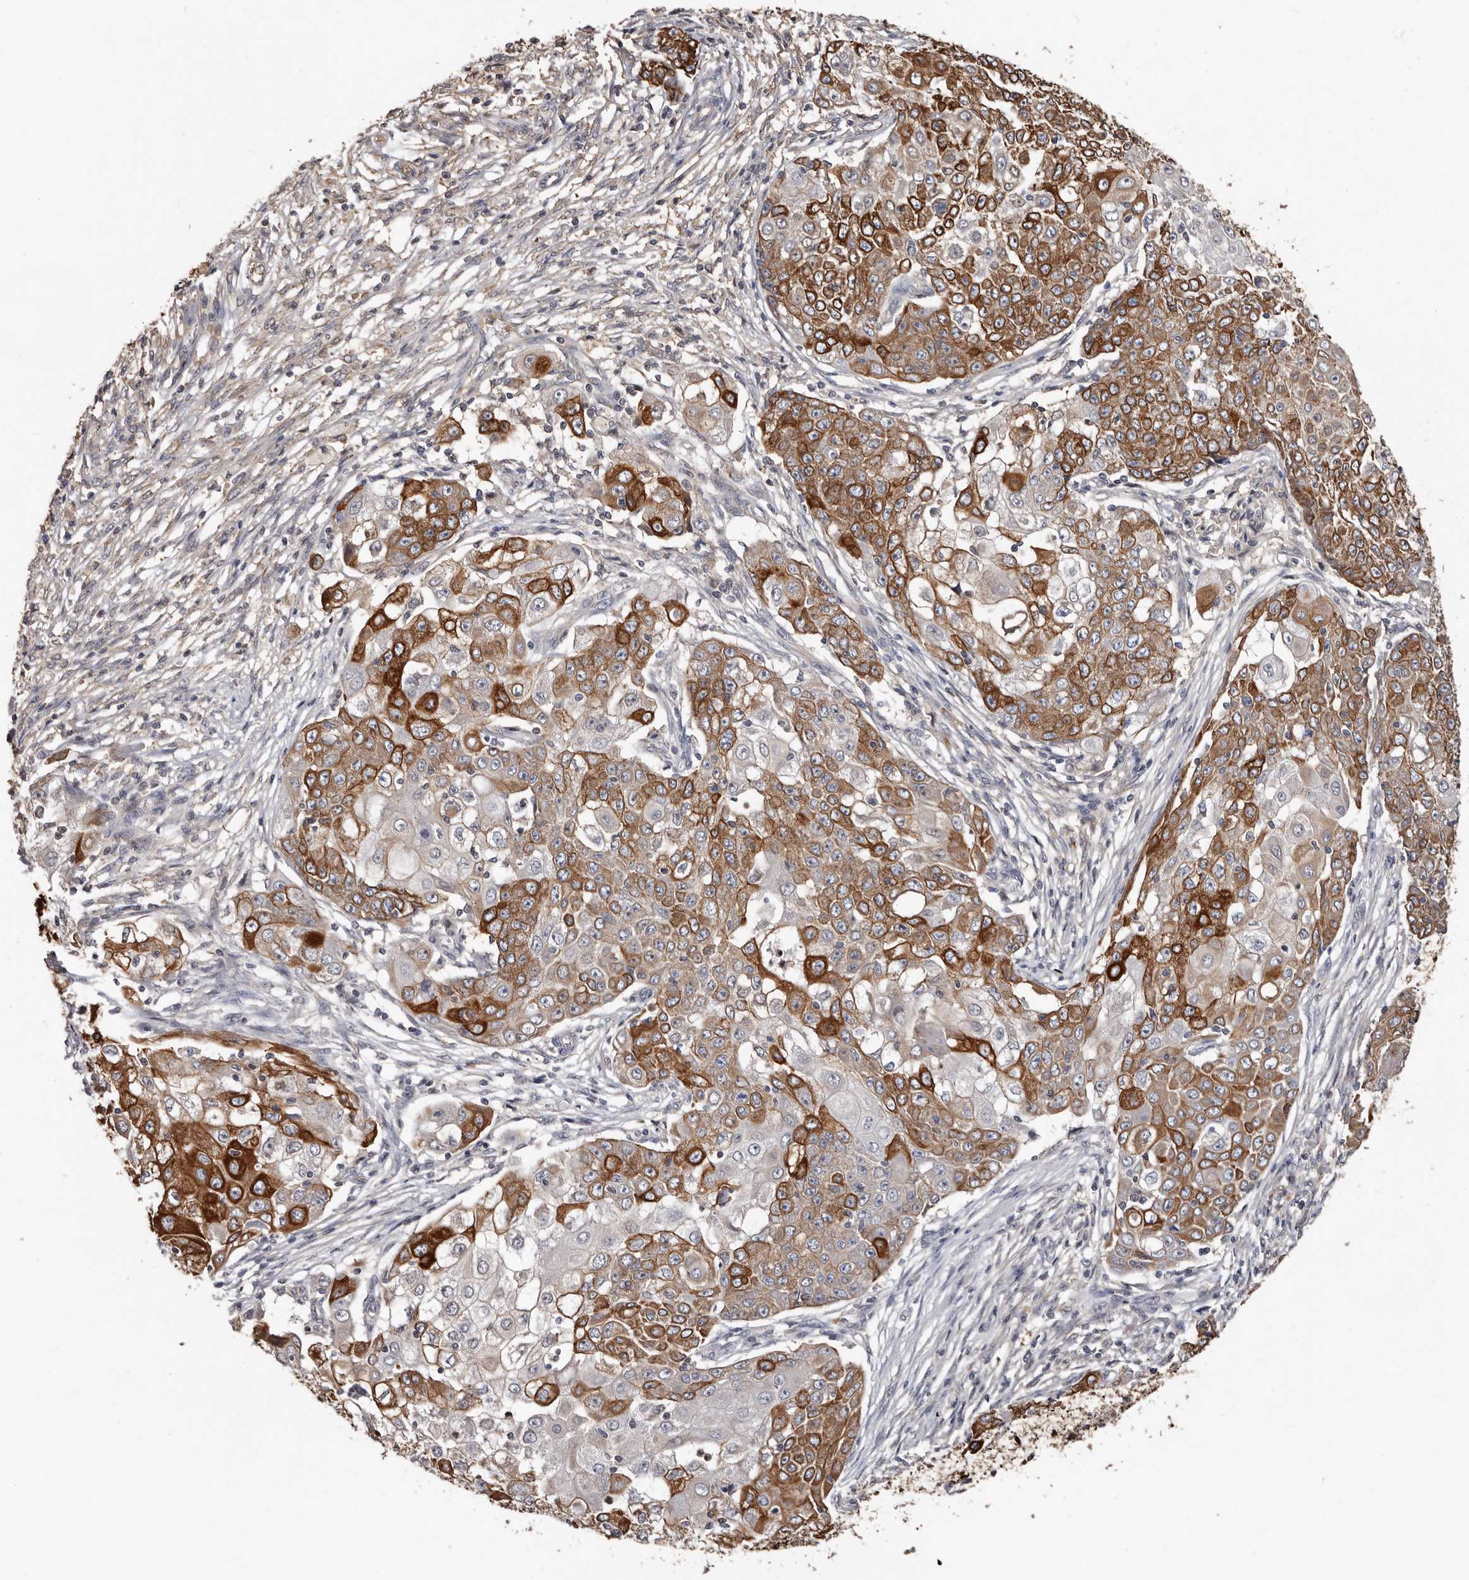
{"staining": {"intensity": "strong", "quantity": ">75%", "location": "cytoplasmic/membranous"}, "tissue": "ovarian cancer", "cell_type": "Tumor cells", "image_type": "cancer", "snomed": [{"axis": "morphology", "description": "Carcinoma, endometroid"}, {"axis": "topography", "description": "Ovary"}], "caption": "A micrograph of human ovarian endometroid carcinoma stained for a protein displays strong cytoplasmic/membranous brown staining in tumor cells.", "gene": "MRPL18", "patient": {"sex": "female", "age": 42}}